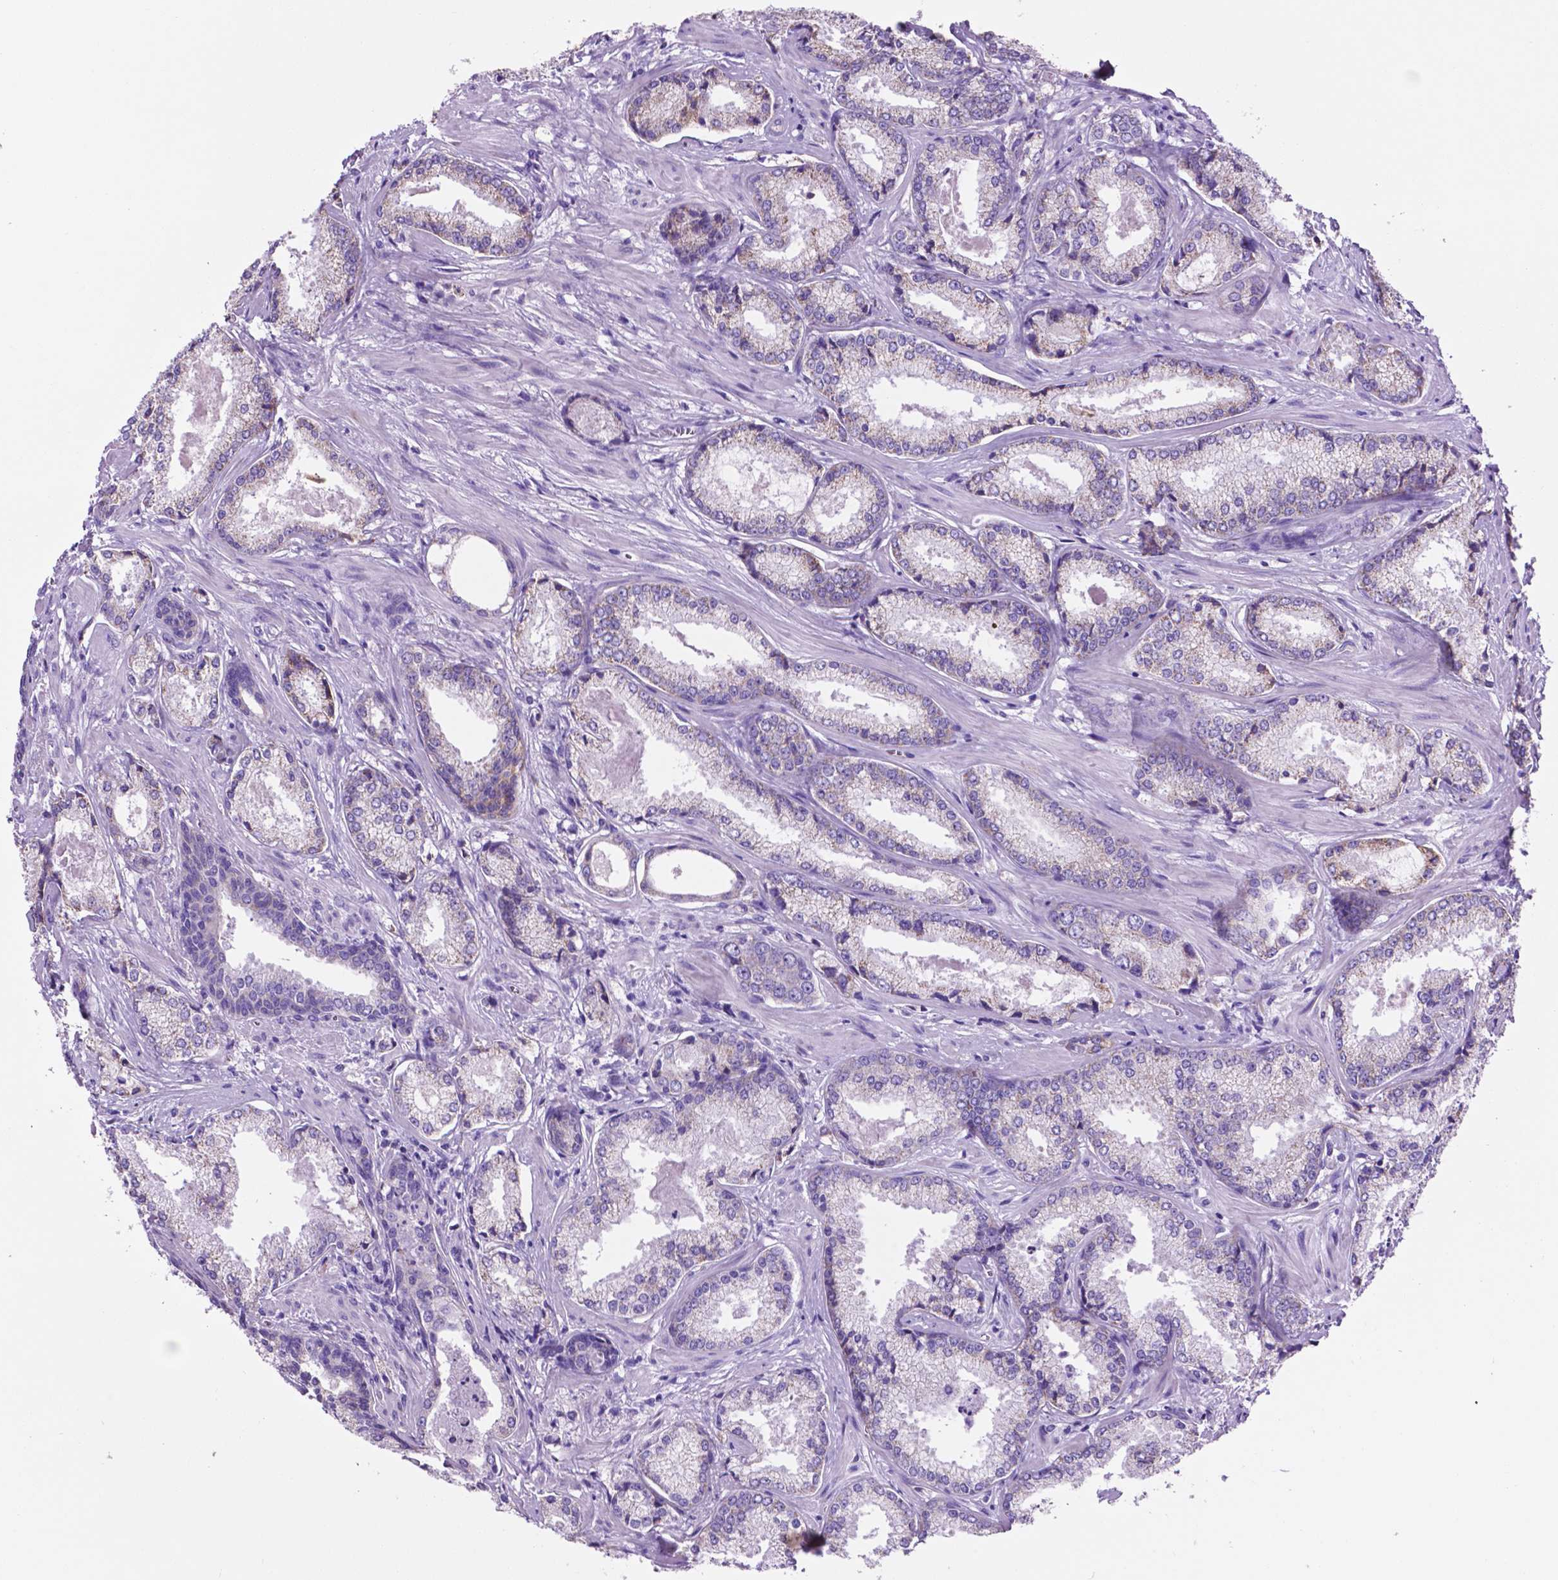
{"staining": {"intensity": "negative", "quantity": "none", "location": "none"}, "tissue": "prostate cancer", "cell_type": "Tumor cells", "image_type": "cancer", "snomed": [{"axis": "morphology", "description": "Adenocarcinoma, Low grade"}, {"axis": "topography", "description": "Prostate"}], "caption": "The immunohistochemistry (IHC) micrograph has no significant expression in tumor cells of prostate cancer (adenocarcinoma (low-grade)) tissue.", "gene": "TMEM121B", "patient": {"sex": "male", "age": 56}}